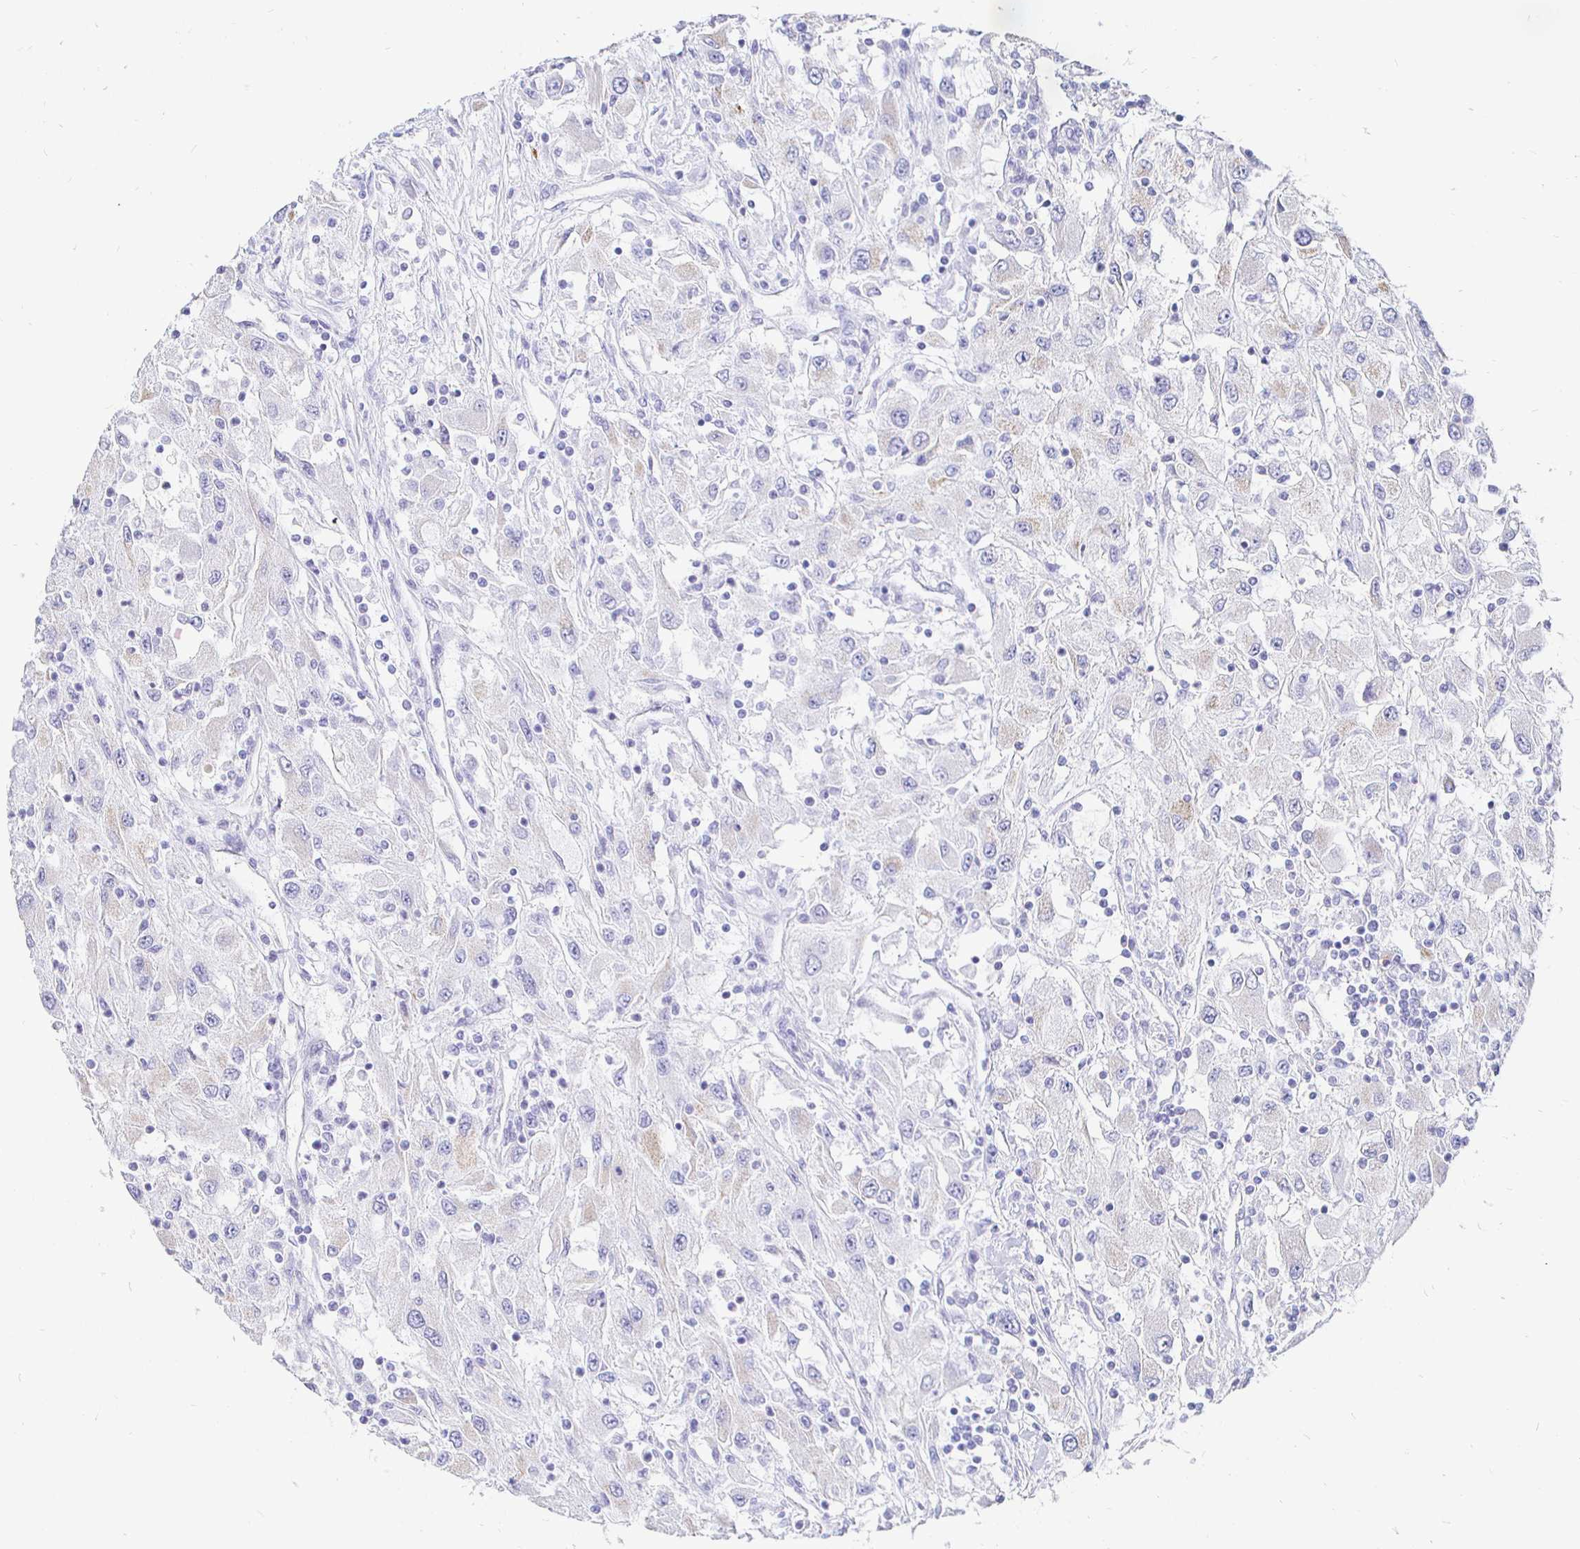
{"staining": {"intensity": "negative", "quantity": "none", "location": "none"}, "tissue": "renal cancer", "cell_type": "Tumor cells", "image_type": "cancer", "snomed": [{"axis": "morphology", "description": "Adenocarcinoma, NOS"}, {"axis": "topography", "description": "Kidney"}], "caption": "Adenocarcinoma (renal) stained for a protein using immunohistochemistry (IHC) exhibits no positivity tumor cells.", "gene": "CR2", "patient": {"sex": "female", "age": 67}}